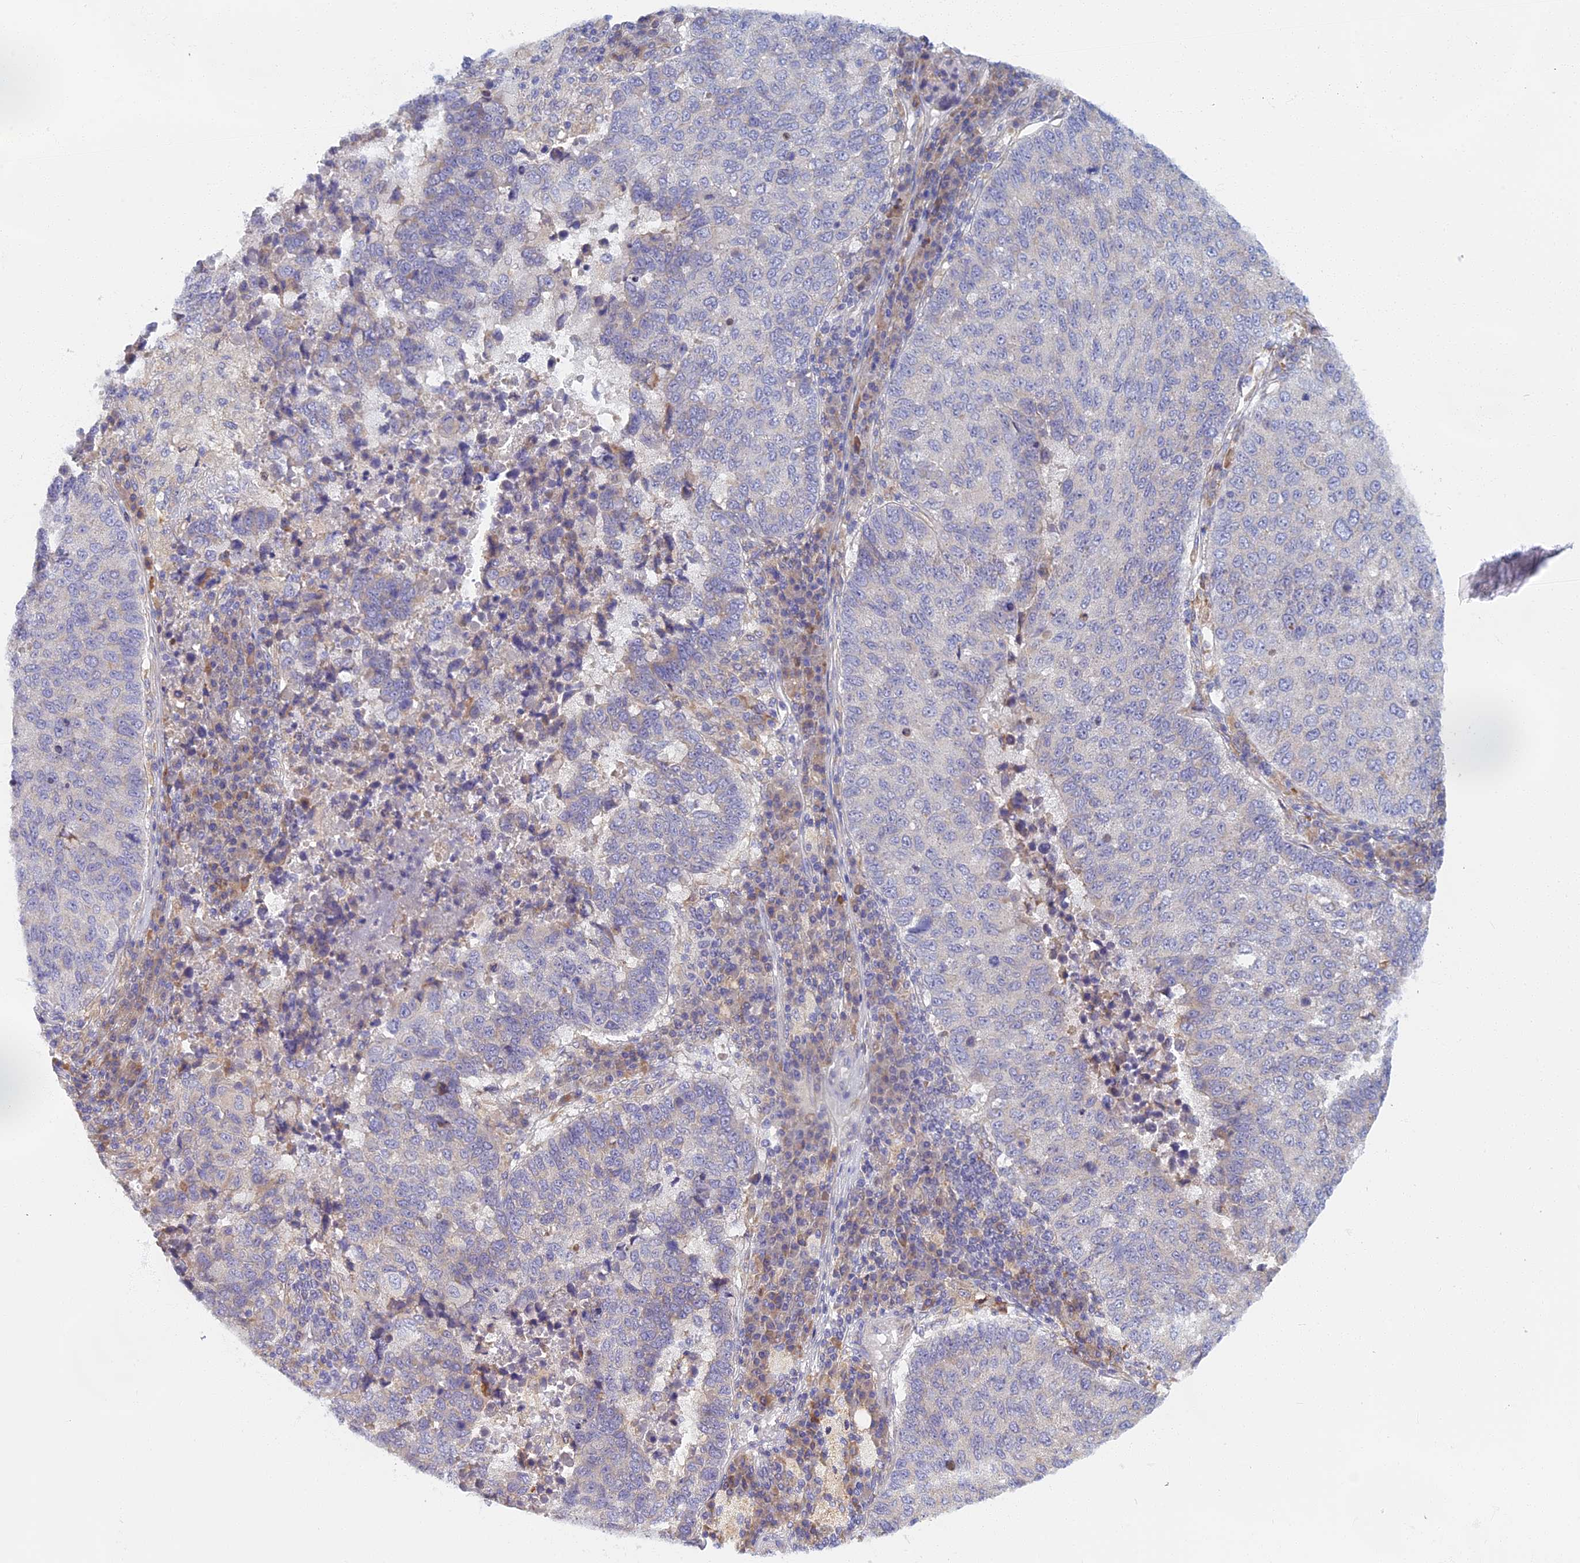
{"staining": {"intensity": "negative", "quantity": "none", "location": "none"}, "tissue": "lung cancer", "cell_type": "Tumor cells", "image_type": "cancer", "snomed": [{"axis": "morphology", "description": "Squamous cell carcinoma, NOS"}, {"axis": "topography", "description": "Lung"}], "caption": "Photomicrograph shows no significant protein staining in tumor cells of lung cancer.", "gene": "DDX51", "patient": {"sex": "male", "age": 73}}